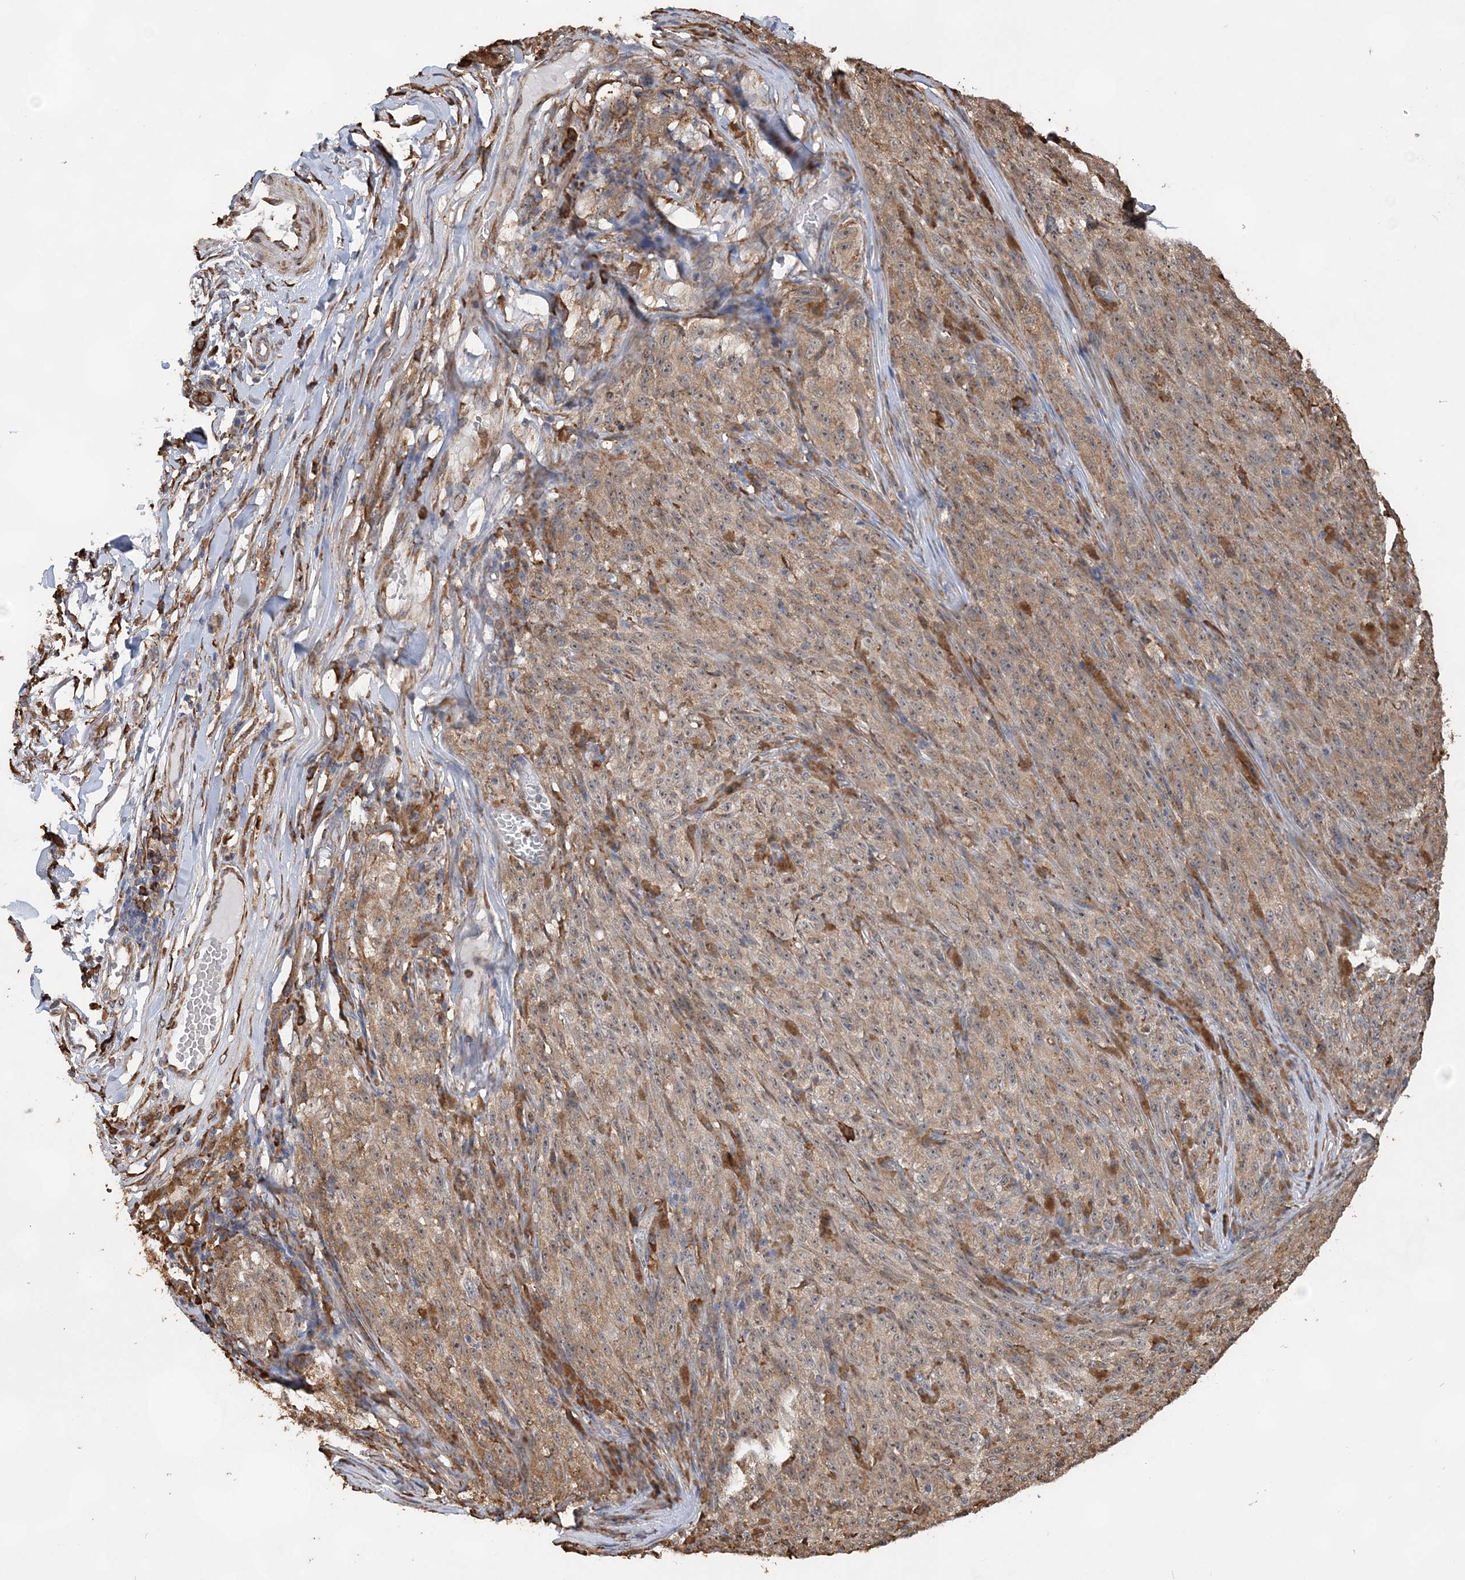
{"staining": {"intensity": "moderate", "quantity": ">75%", "location": "cytoplasmic/membranous"}, "tissue": "melanoma", "cell_type": "Tumor cells", "image_type": "cancer", "snomed": [{"axis": "morphology", "description": "Malignant melanoma, NOS"}, {"axis": "topography", "description": "Skin"}], "caption": "Human malignant melanoma stained with a protein marker exhibits moderate staining in tumor cells.", "gene": "WDR12", "patient": {"sex": "female", "age": 82}}